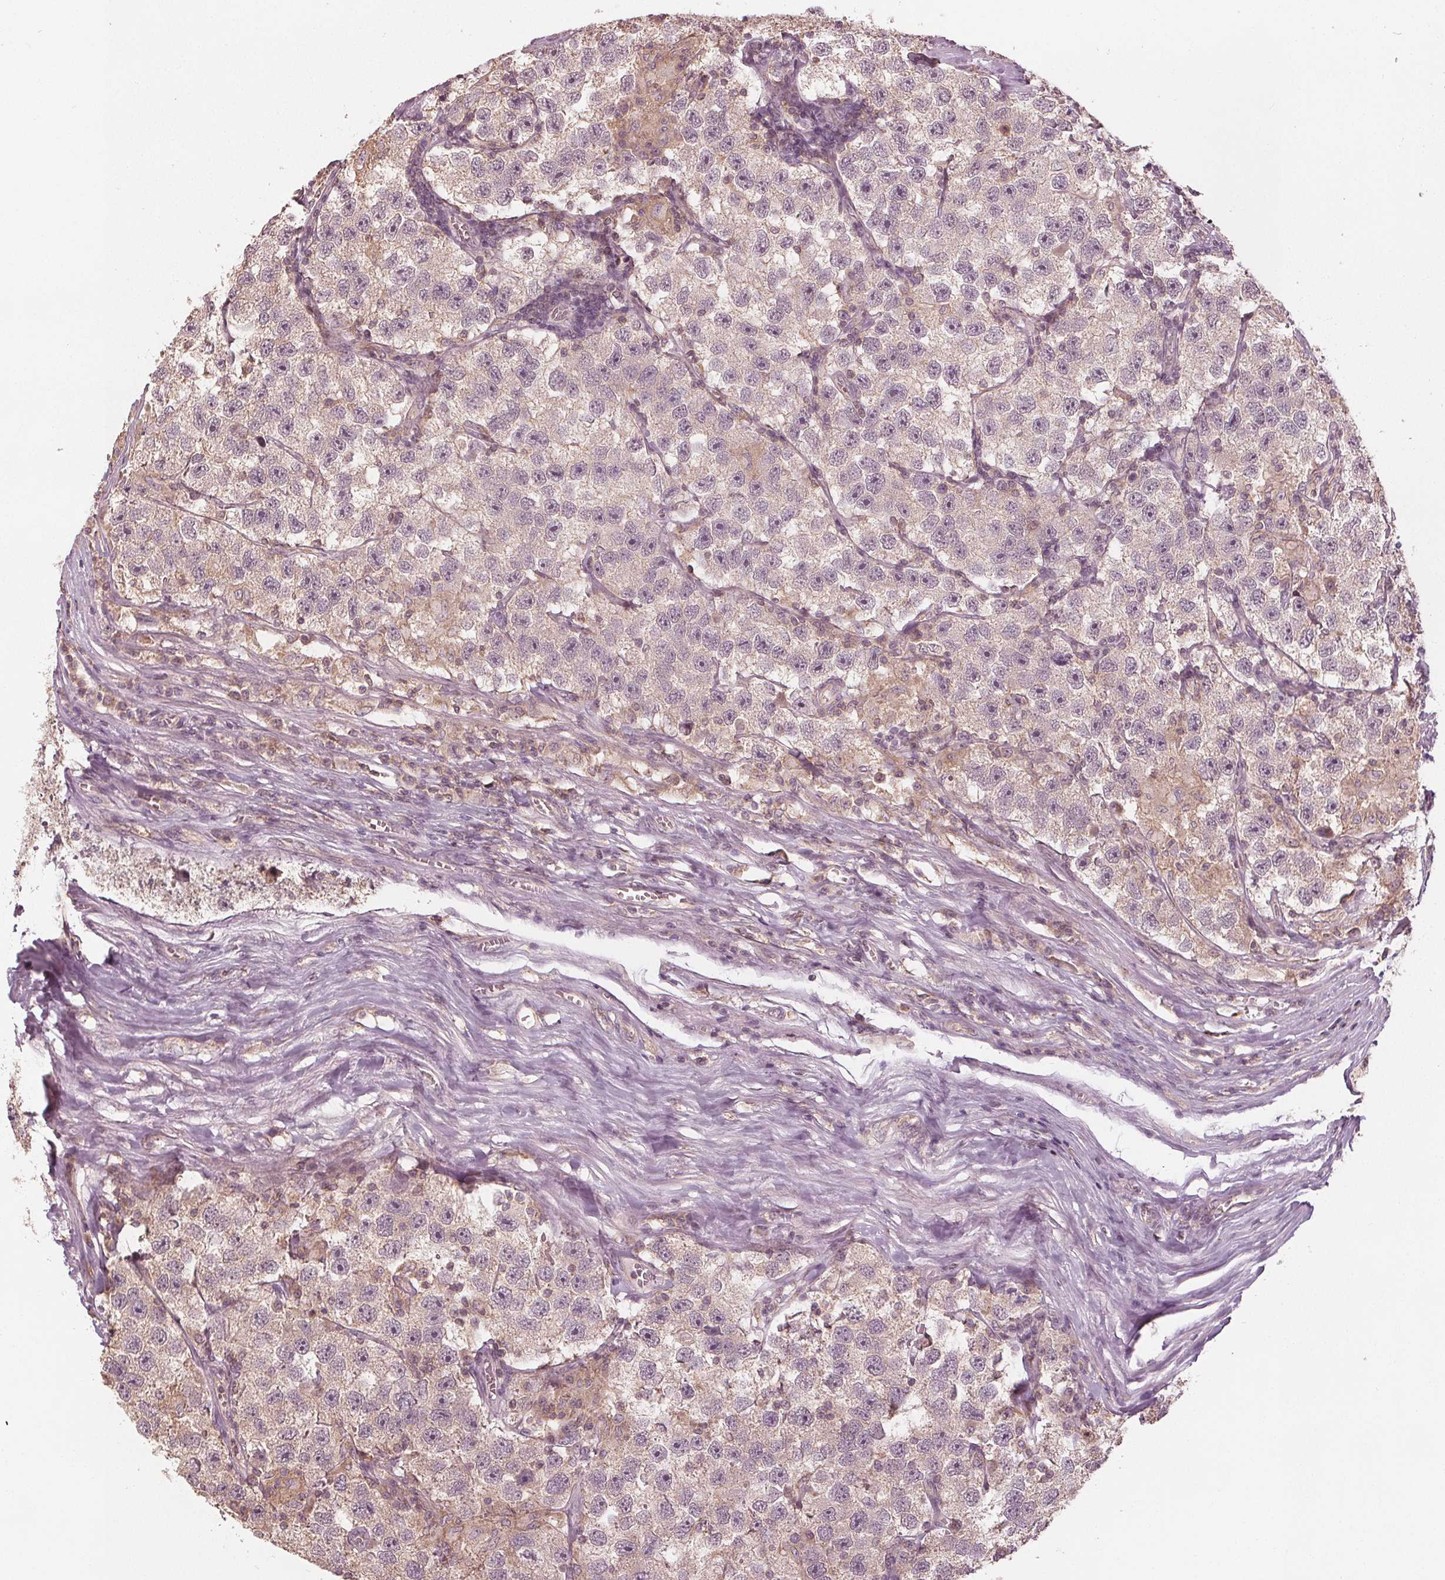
{"staining": {"intensity": "weak", "quantity": "<25%", "location": "cytoplasmic/membranous"}, "tissue": "testis cancer", "cell_type": "Tumor cells", "image_type": "cancer", "snomed": [{"axis": "morphology", "description": "Seminoma, NOS"}, {"axis": "topography", "description": "Testis"}], "caption": "Immunohistochemistry (IHC) of human testis seminoma exhibits no staining in tumor cells.", "gene": "GNB2", "patient": {"sex": "male", "age": 26}}